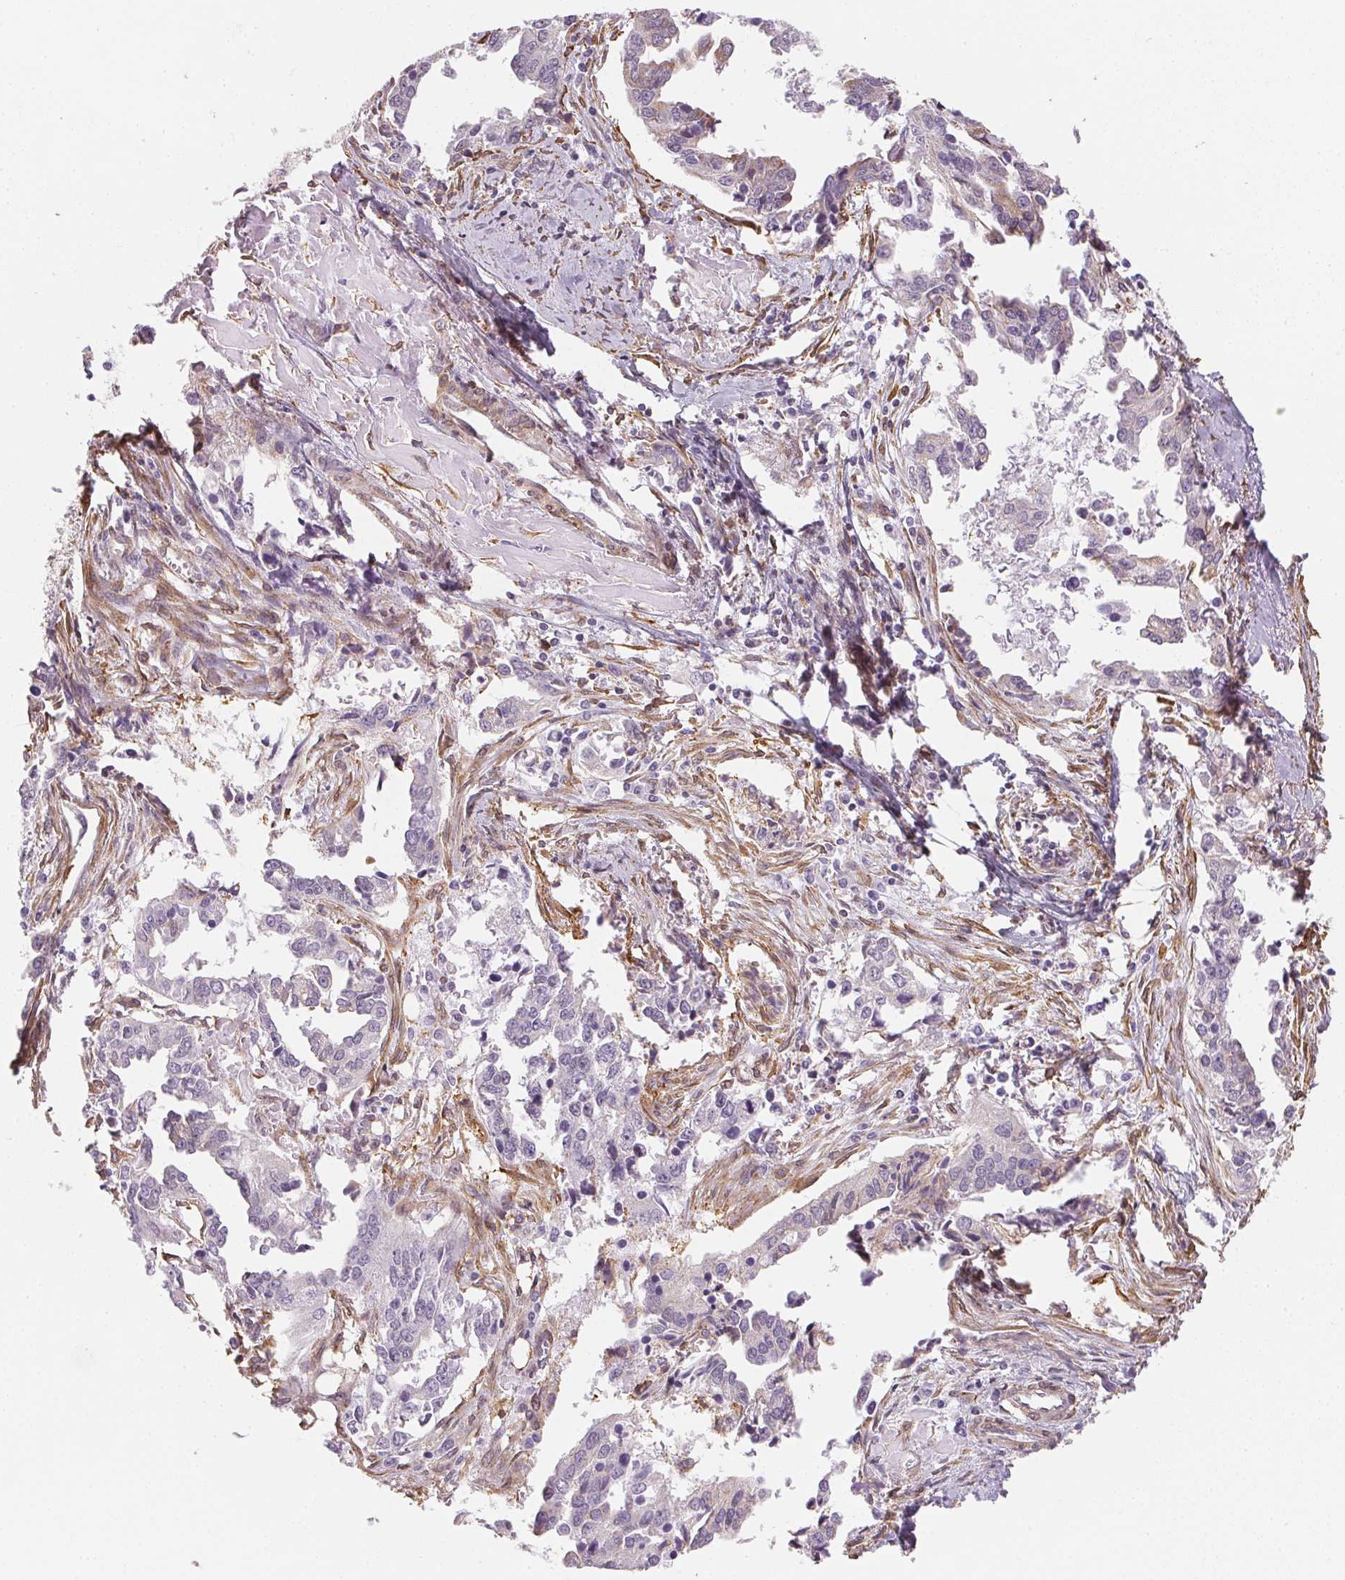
{"staining": {"intensity": "negative", "quantity": "none", "location": "none"}, "tissue": "ovarian cancer", "cell_type": "Tumor cells", "image_type": "cancer", "snomed": [{"axis": "morphology", "description": "Cystadenocarcinoma, serous, NOS"}, {"axis": "topography", "description": "Ovary"}], "caption": "A histopathology image of ovarian cancer stained for a protein displays no brown staining in tumor cells. Brightfield microscopy of immunohistochemistry (IHC) stained with DAB (brown) and hematoxylin (blue), captured at high magnification.", "gene": "RSBN1", "patient": {"sex": "female", "age": 75}}